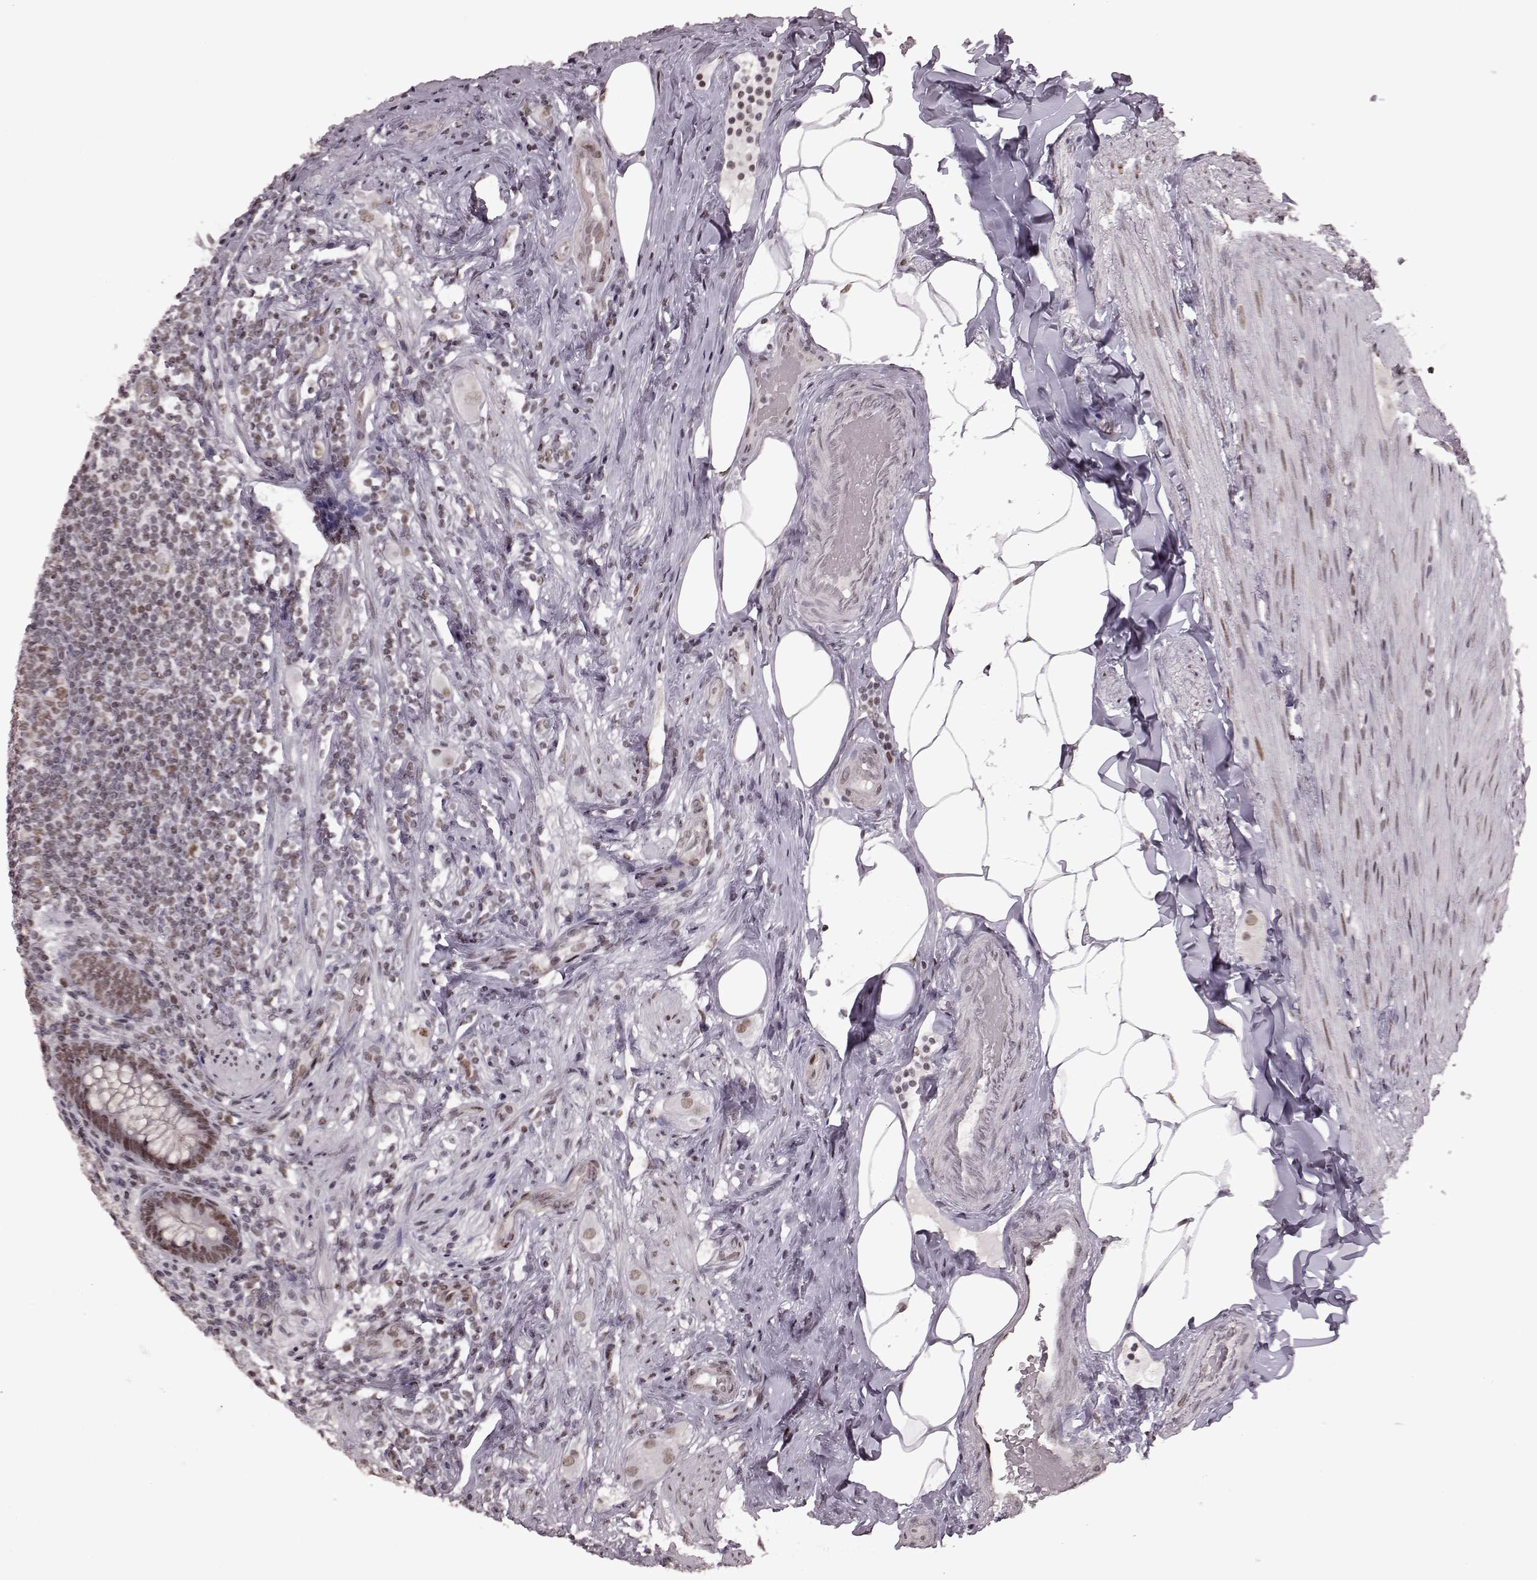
{"staining": {"intensity": "weak", "quantity": ">75%", "location": "nuclear"}, "tissue": "appendix", "cell_type": "Glandular cells", "image_type": "normal", "snomed": [{"axis": "morphology", "description": "Normal tissue, NOS"}, {"axis": "topography", "description": "Appendix"}], "caption": "Brown immunohistochemical staining in unremarkable appendix demonstrates weak nuclear positivity in about >75% of glandular cells.", "gene": "NR2C1", "patient": {"sex": "male", "age": 47}}